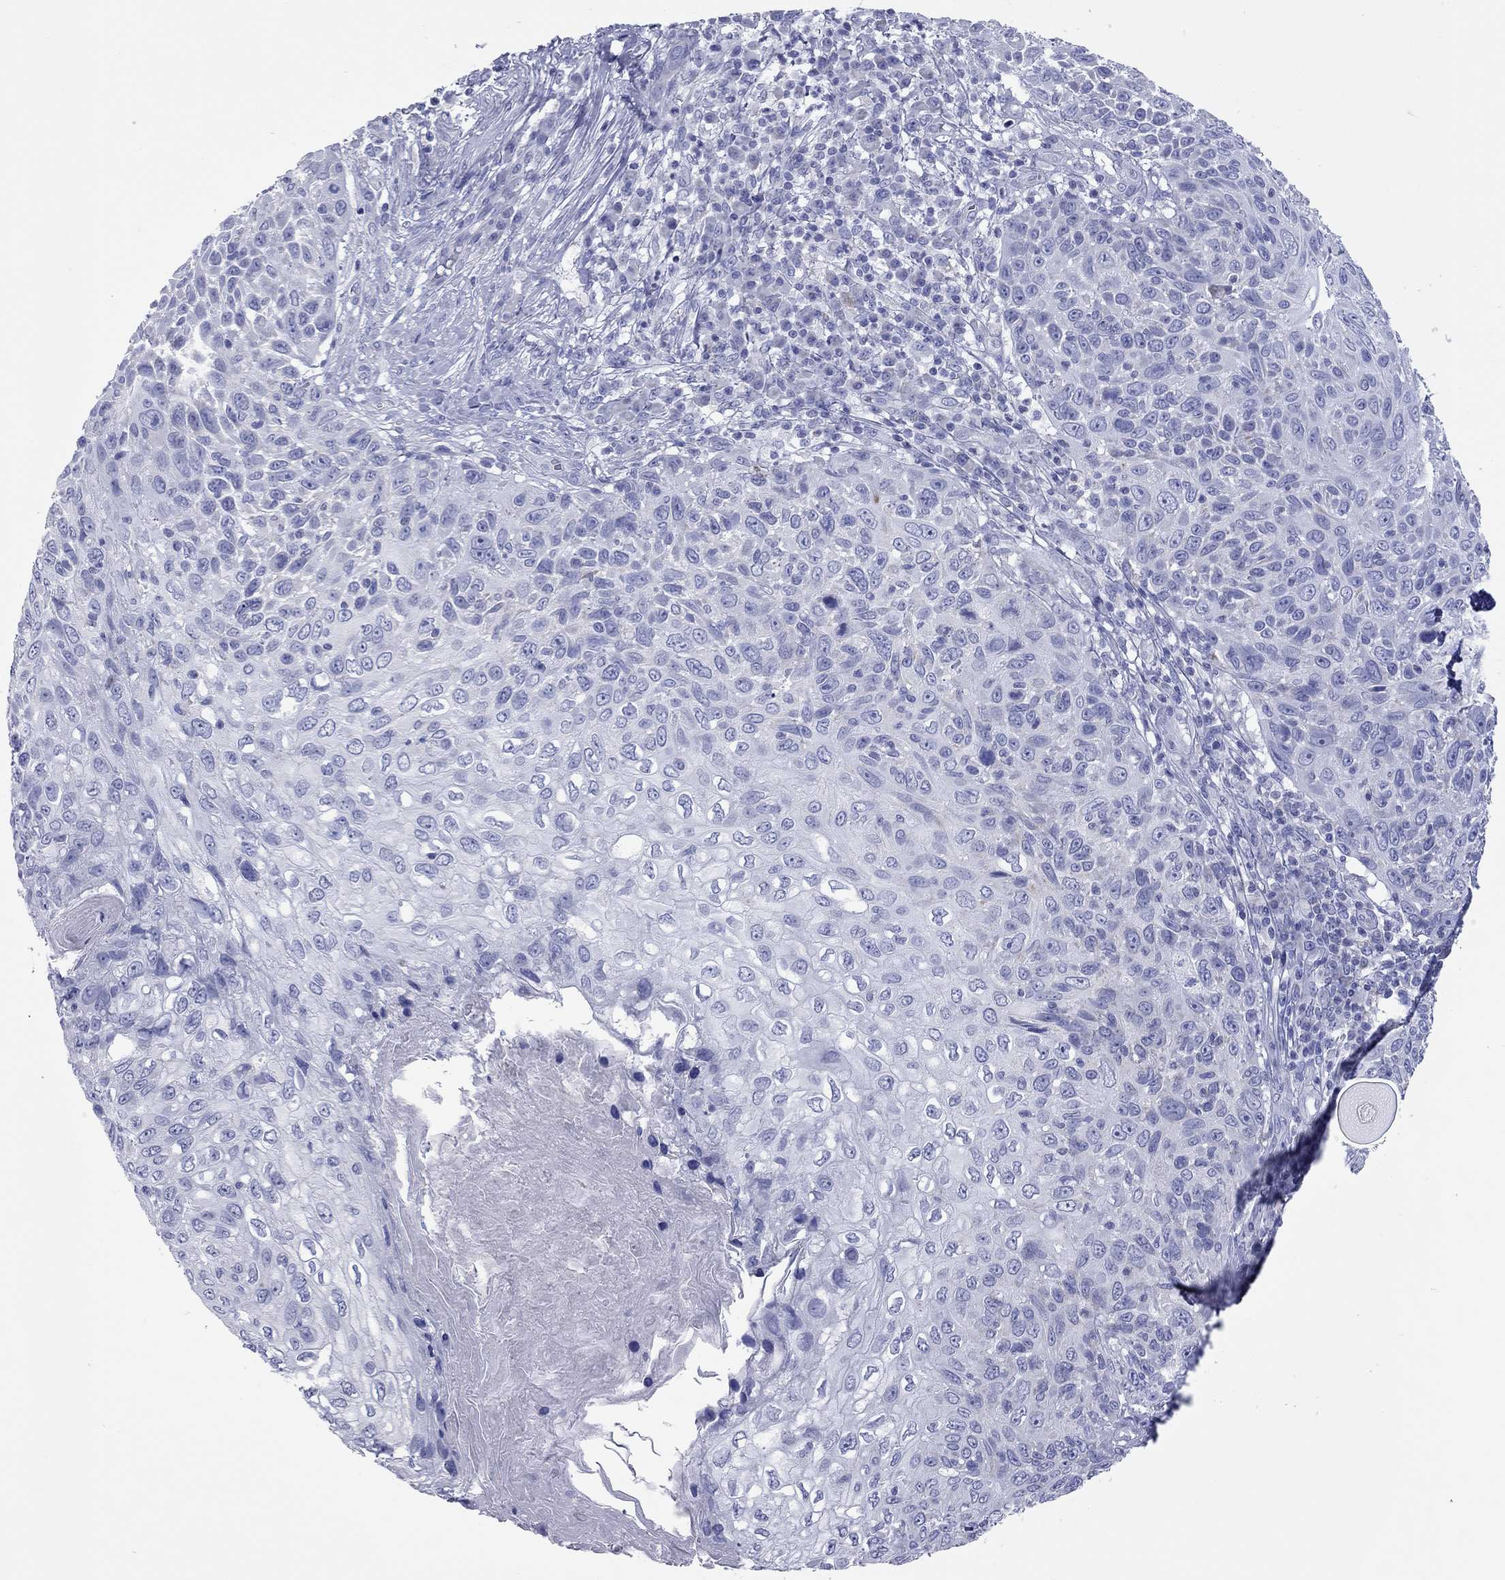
{"staining": {"intensity": "negative", "quantity": "none", "location": "none"}, "tissue": "skin cancer", "cell_type": "Tumor cells", "image_type": "cancer", "snomed": [{"axis": "morphology", "description": "Squamous cell carcinoma, NOS"}, {"axis": "topography", "description": "Skin"}], "caption": "Tumor cells show no significant staining in skin squamous cell carcinoma.", "gene": "VSIG10", "patient": {"sex": "male", "age": 92}}